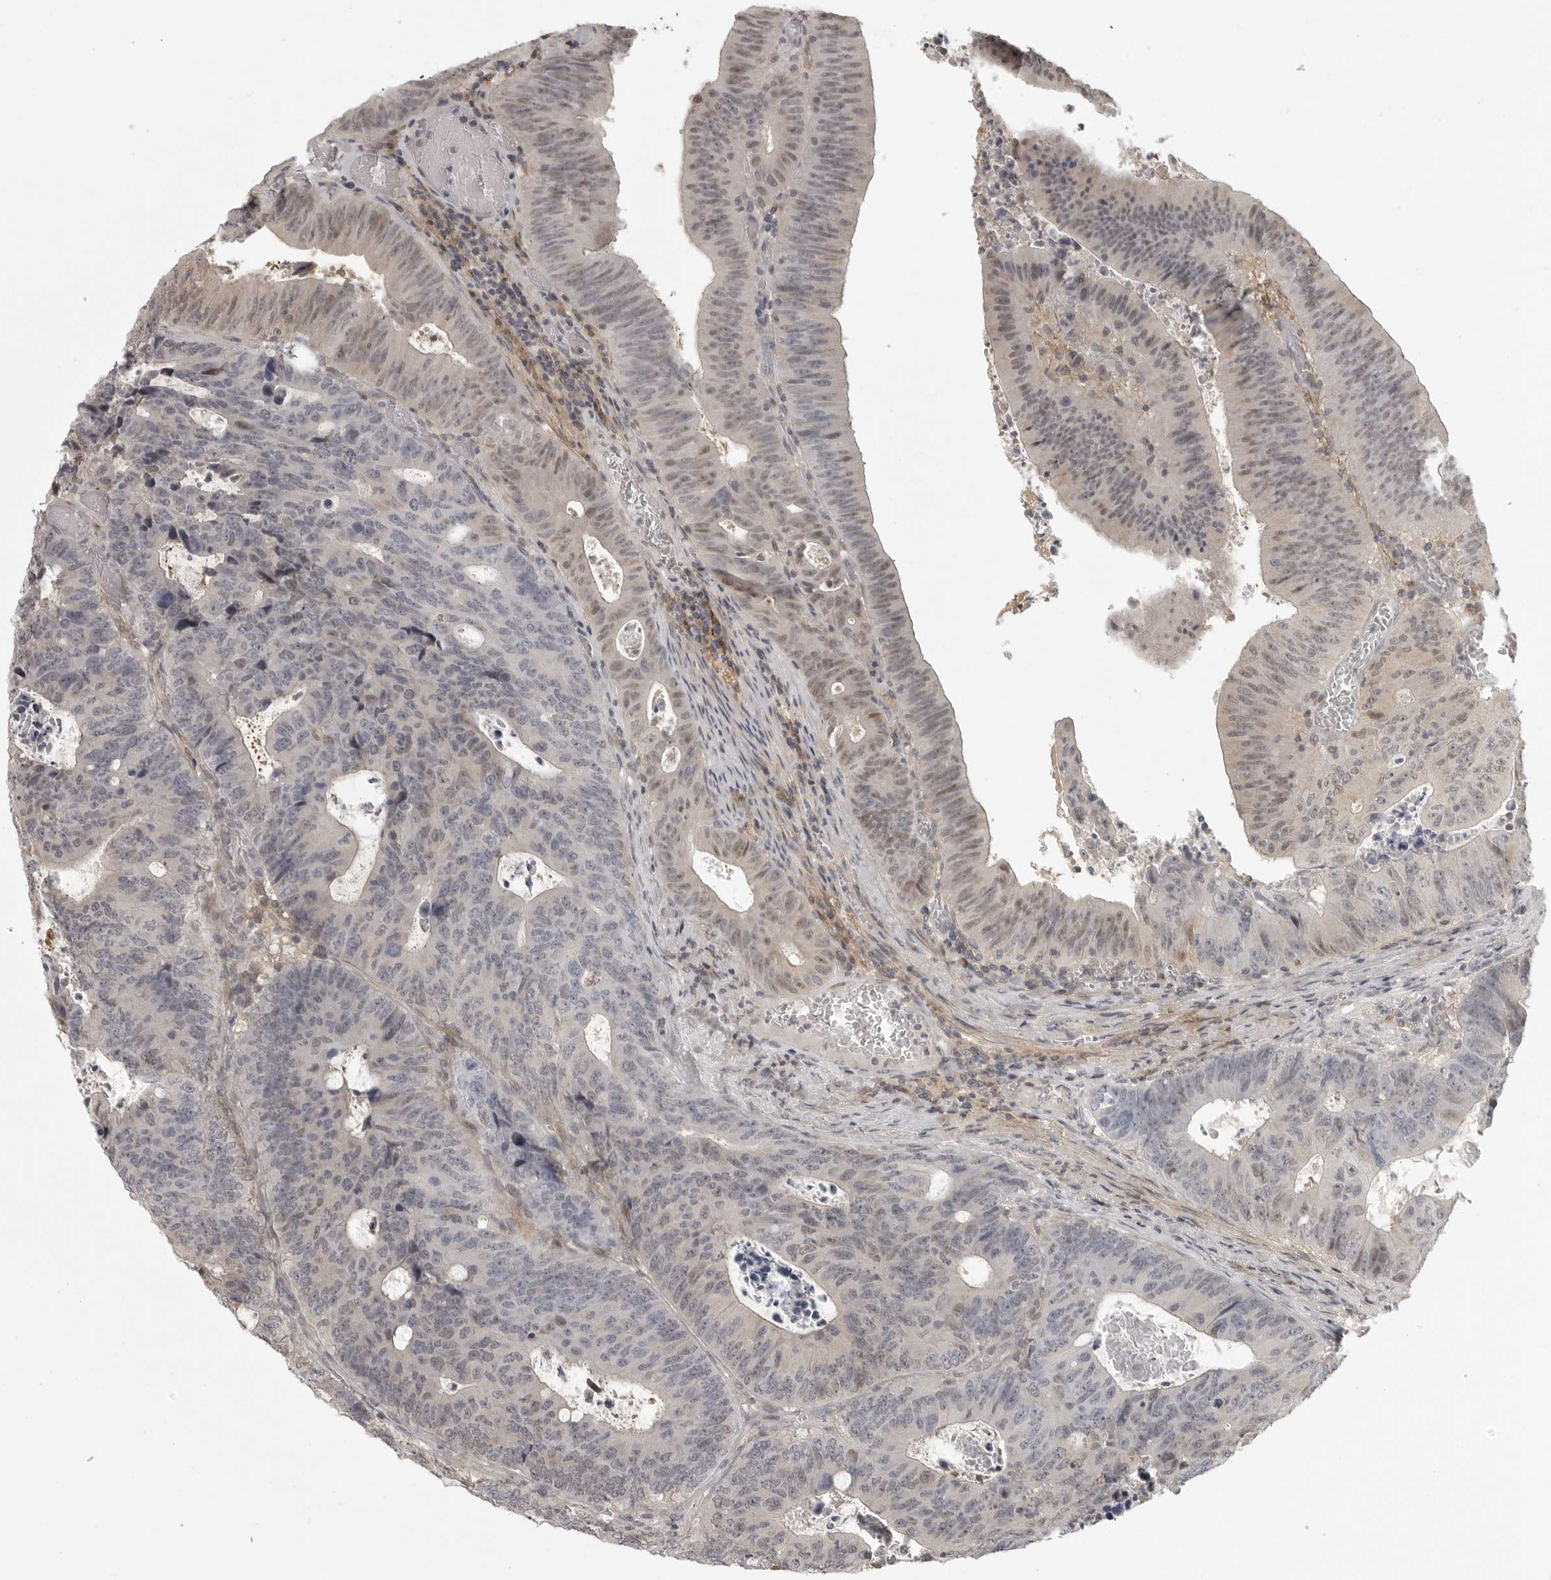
{"staining": {"intensity": "weak", "quantity": "25%-75%", "location": "nuclear"}, "tissue": "colorectal cancer", "cell_type": "Tumor cells", "image_type": "cancer", "snomed": [{"axis": "morphology", "description": "Adenocarcinoma, NOS"}, {"axis": "topography", "description": "Colon"}], "caption": "Immunohistochemistry (IHC) of human colorectal cancer exhibits low levels of weak nuclear staining in about 25%-75% of tumor cells.", "gene": "UROD", "patient": {"sex": "male", "age": 87}}